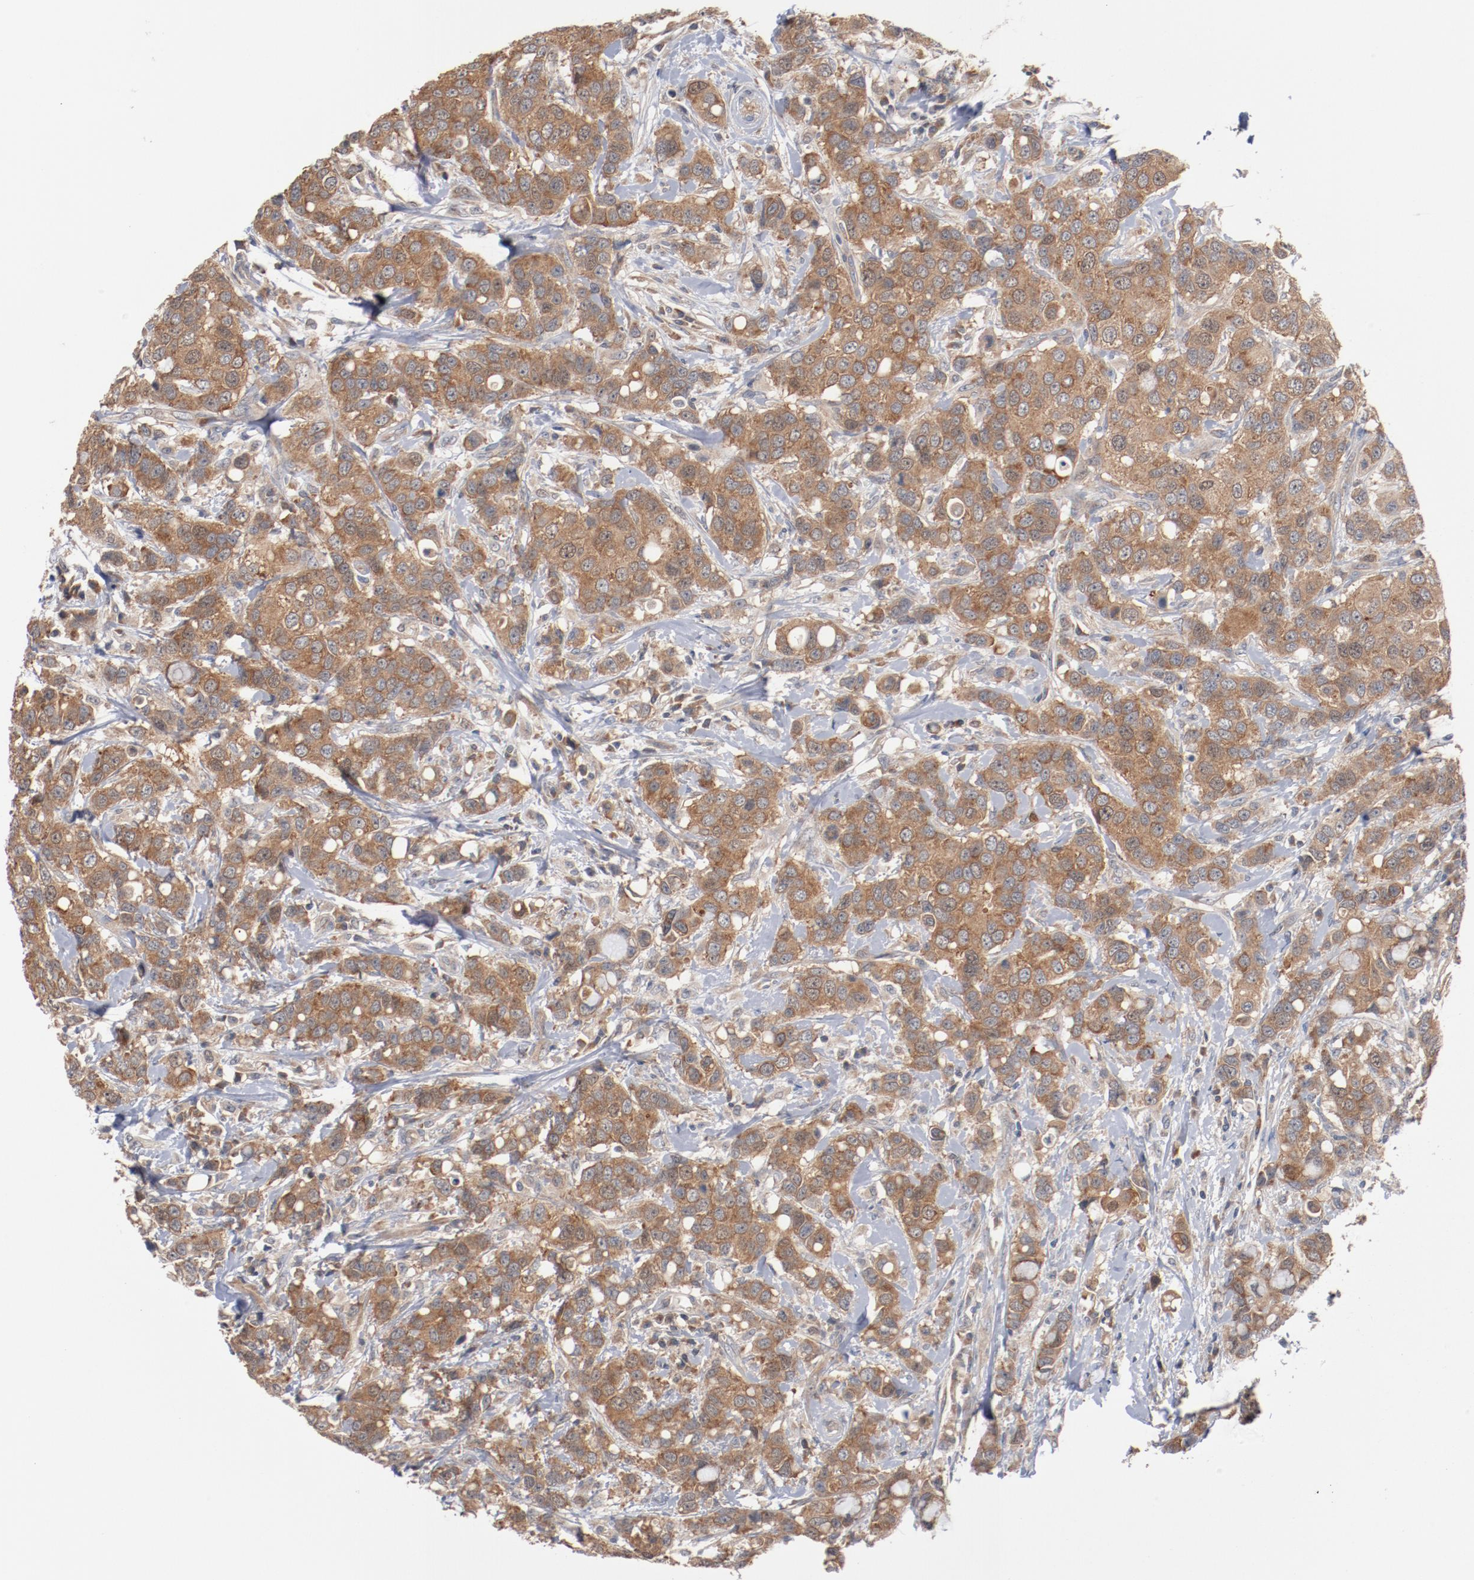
{"staining": {"intensity": "moderate", "quantity": ">75%", "location": "cytoplasmic/membranous"}, "tissue": "breast cancer", "cell_type": "Tumor cells", "image_type": "cancer", "snomed": [{"axis": "morphology", "description": "Duct carcinoma"}, {"axis": "topography", "description": "Breast"}], "caption": "Tumor cells show moderate cytoplasmic/membranous positivity in about >75% of cells in breast cancer (infiltrating ductal carcinoma). The staining is performed using DAB brown chromogen to label protein expression. The nuclei are counter-stained blue using hematoxylin.", "gene": "RNASE11", "patient": {"sex": "female", "age": 27}}